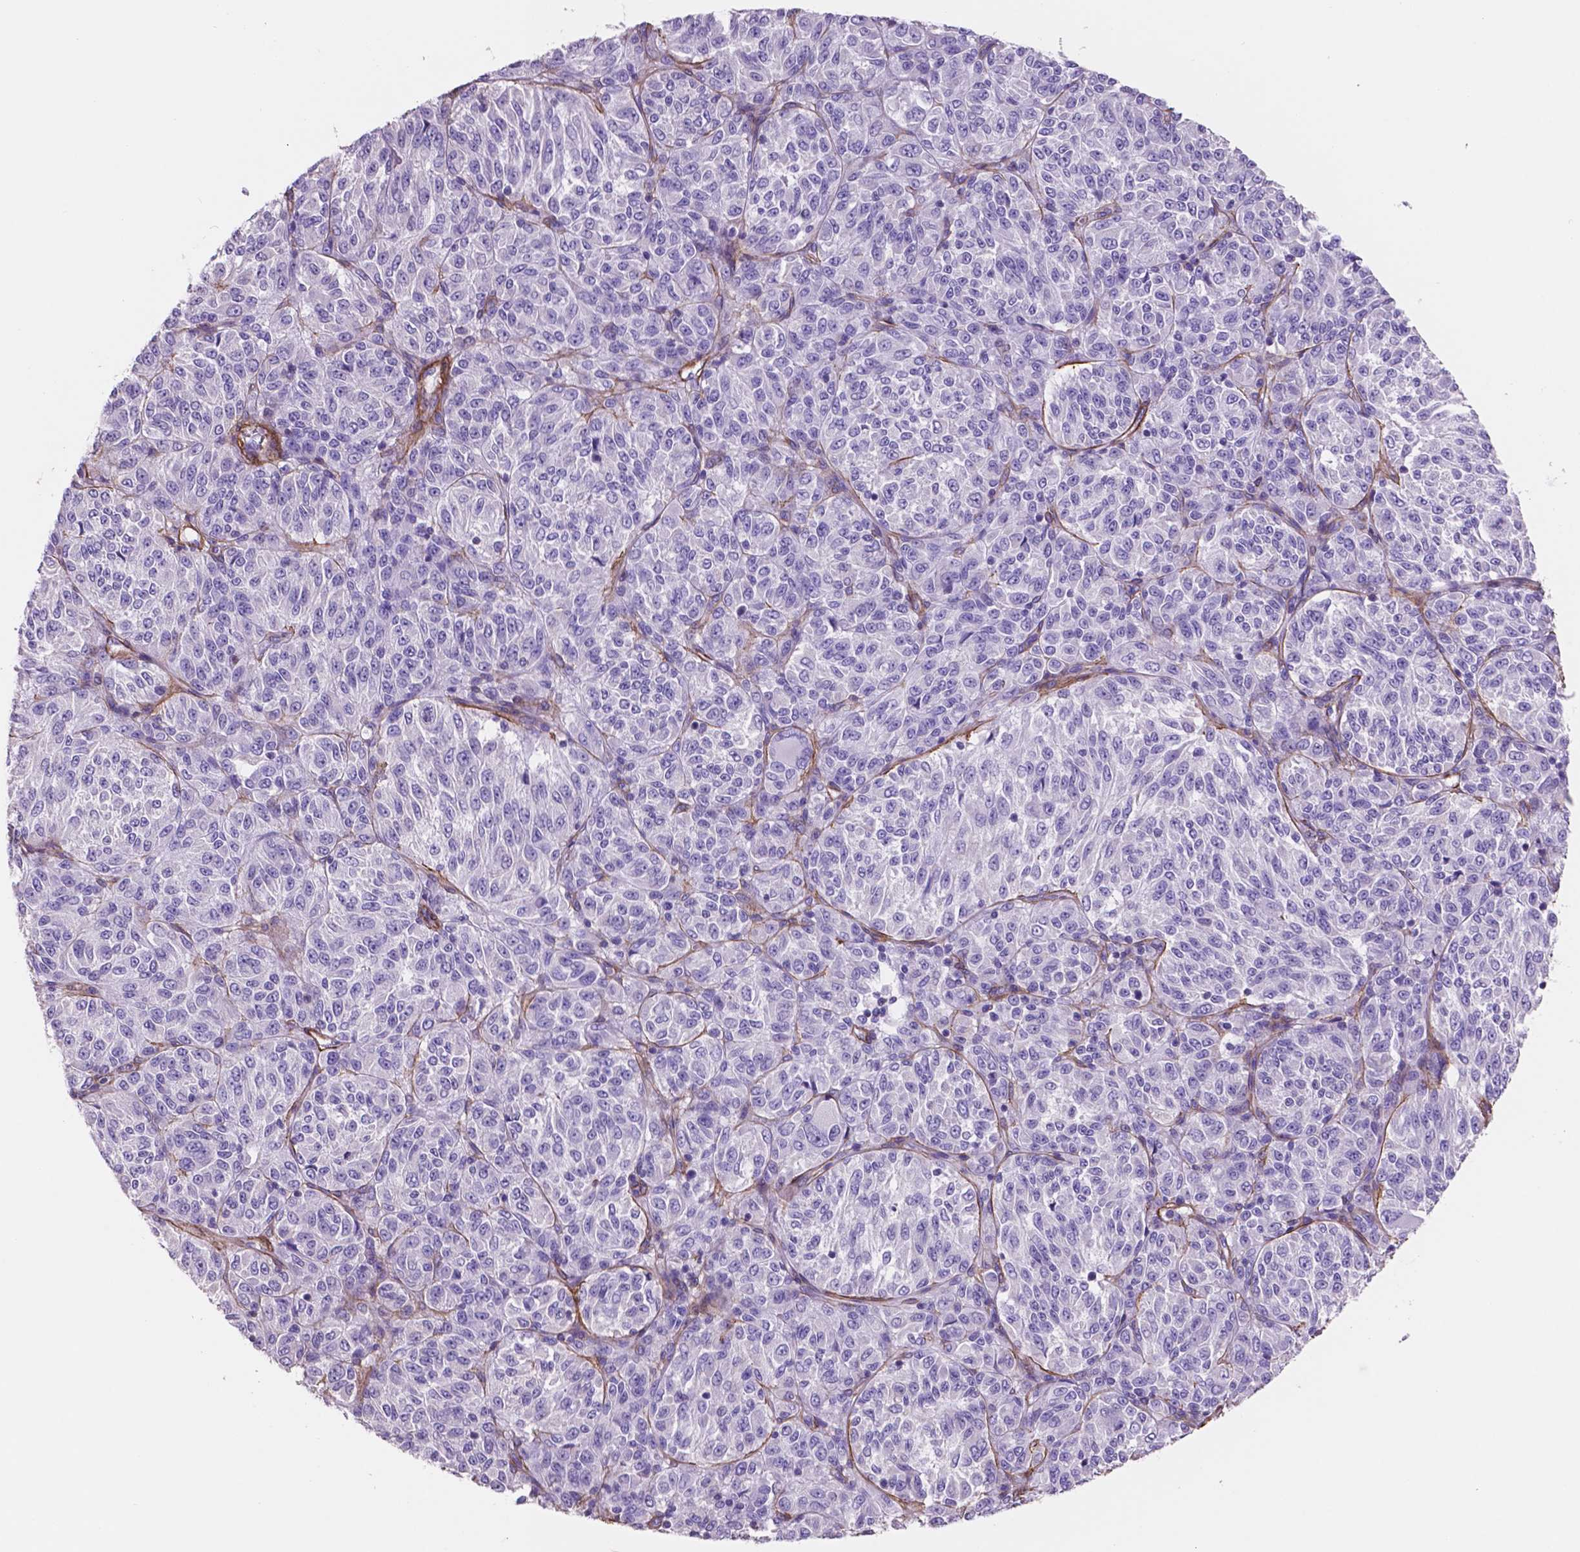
{"staining": {"intensity": "negative", "quantity": "none", "location": "none"}, "tissue": "melanoma", "cell_type": "Tumor cells", "image_type": "cancer", "snomed": [{"axis": "morphology", "description": "Malignant melanoma, Metastatic site"}, {"axis": "topography", "description": "Brain"}], "caption": "The histopathology image exhibits no staining of tumor cells in malignant melanoma (metastatic site).", "gene": "TOR2A", "patient": {"sex": "female", "age": 56}}